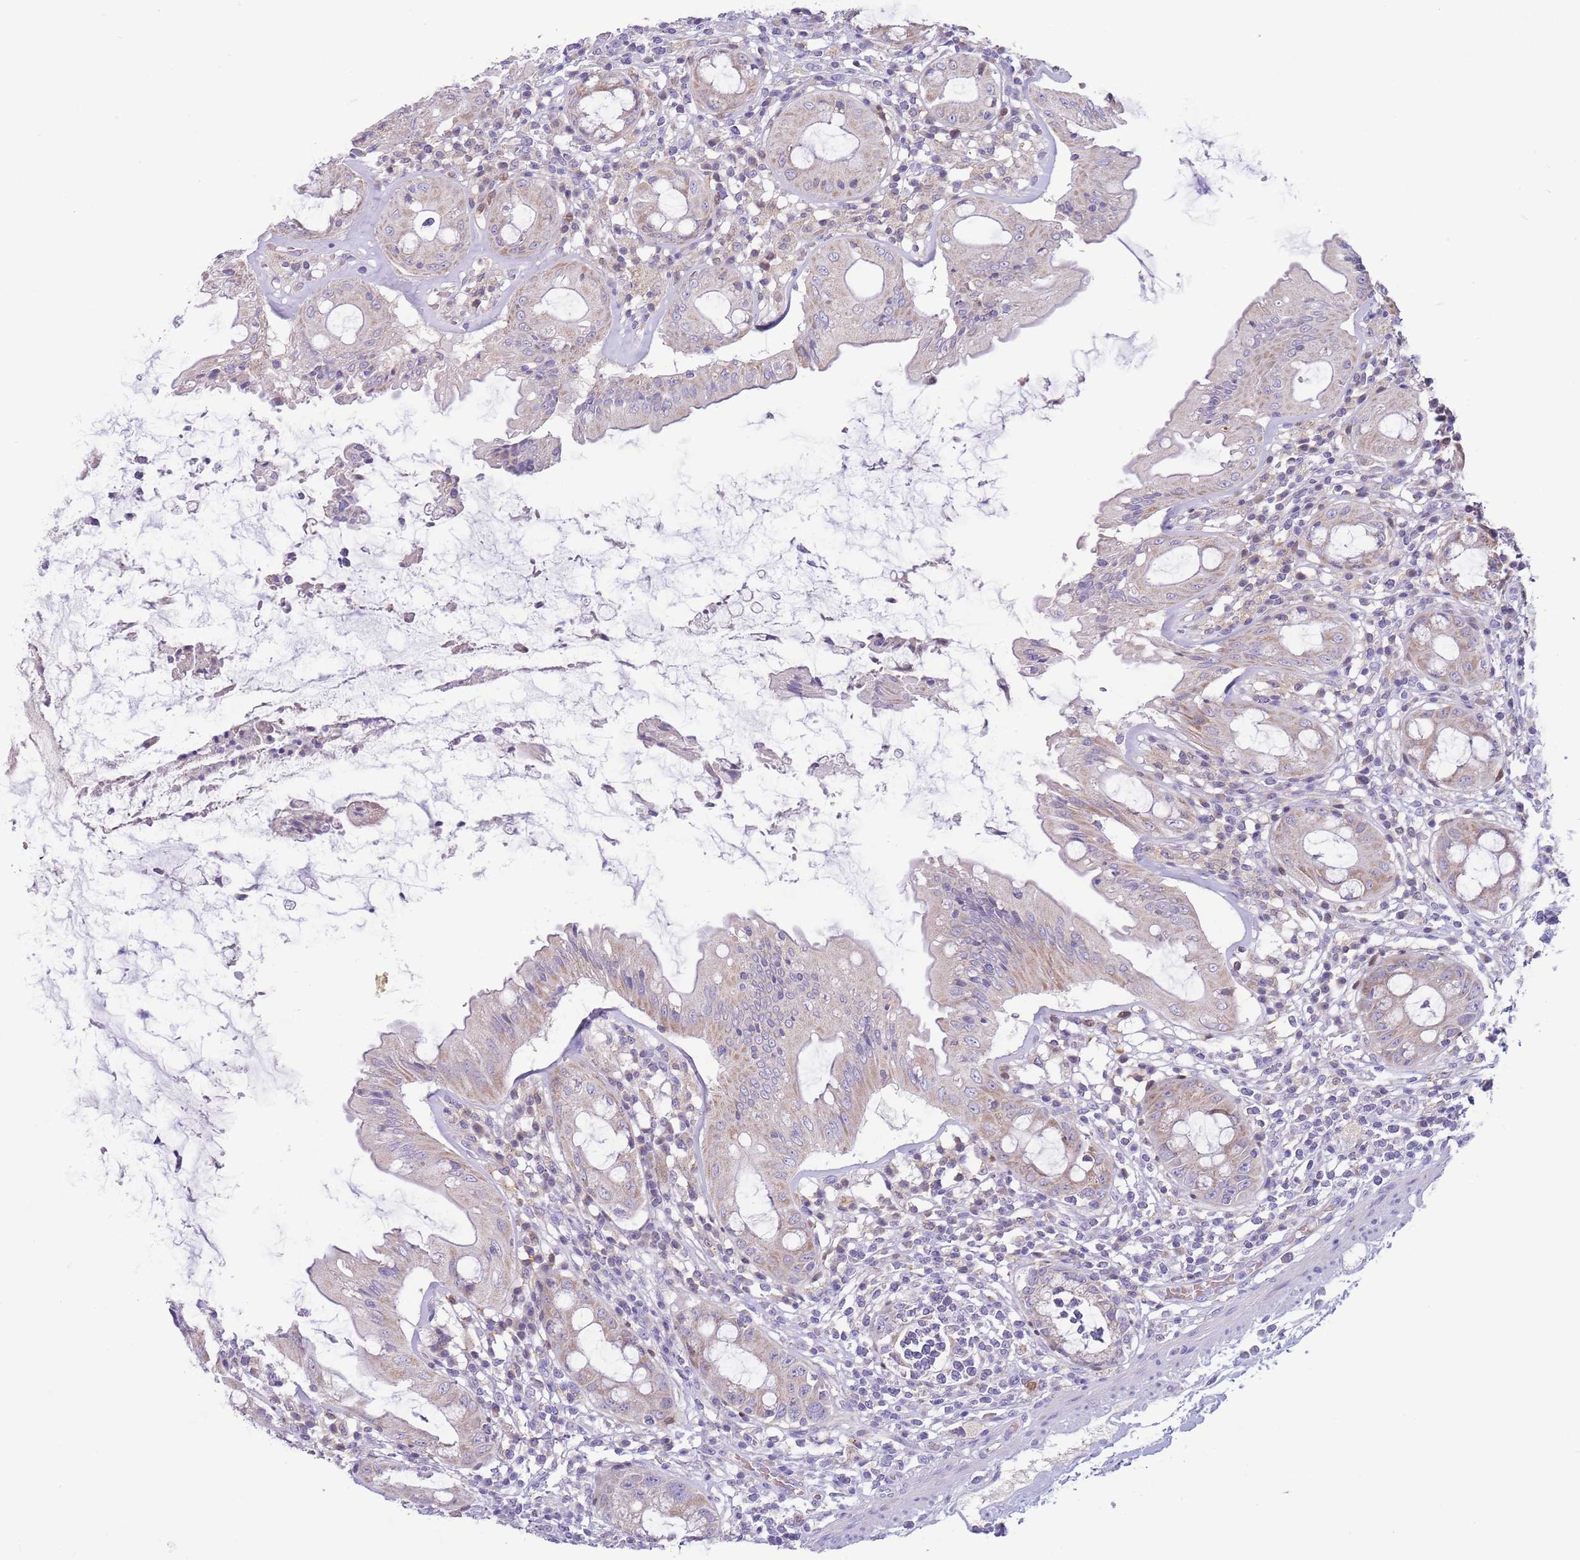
{"staining": {"intensity": "moderate", "quantity": "25%-75%", "location": "cytoplasmic/membranous"}, "tissue": "rectum", "cell_type": "Glandular cells", "image_type": "normal", "snomed": [{"axis": "morphology", "description": "Normal tissue, NOS"}, {"axis": "topography", "description": "Rectum"}], "caption": "A medium amount of moderate cytoplasmic/membranous expression is identified in approximately 25%-75% of glandular cells in benign rectum.", "gene": "DDHD1", "patient": {"sex": "female", "age": 57}}